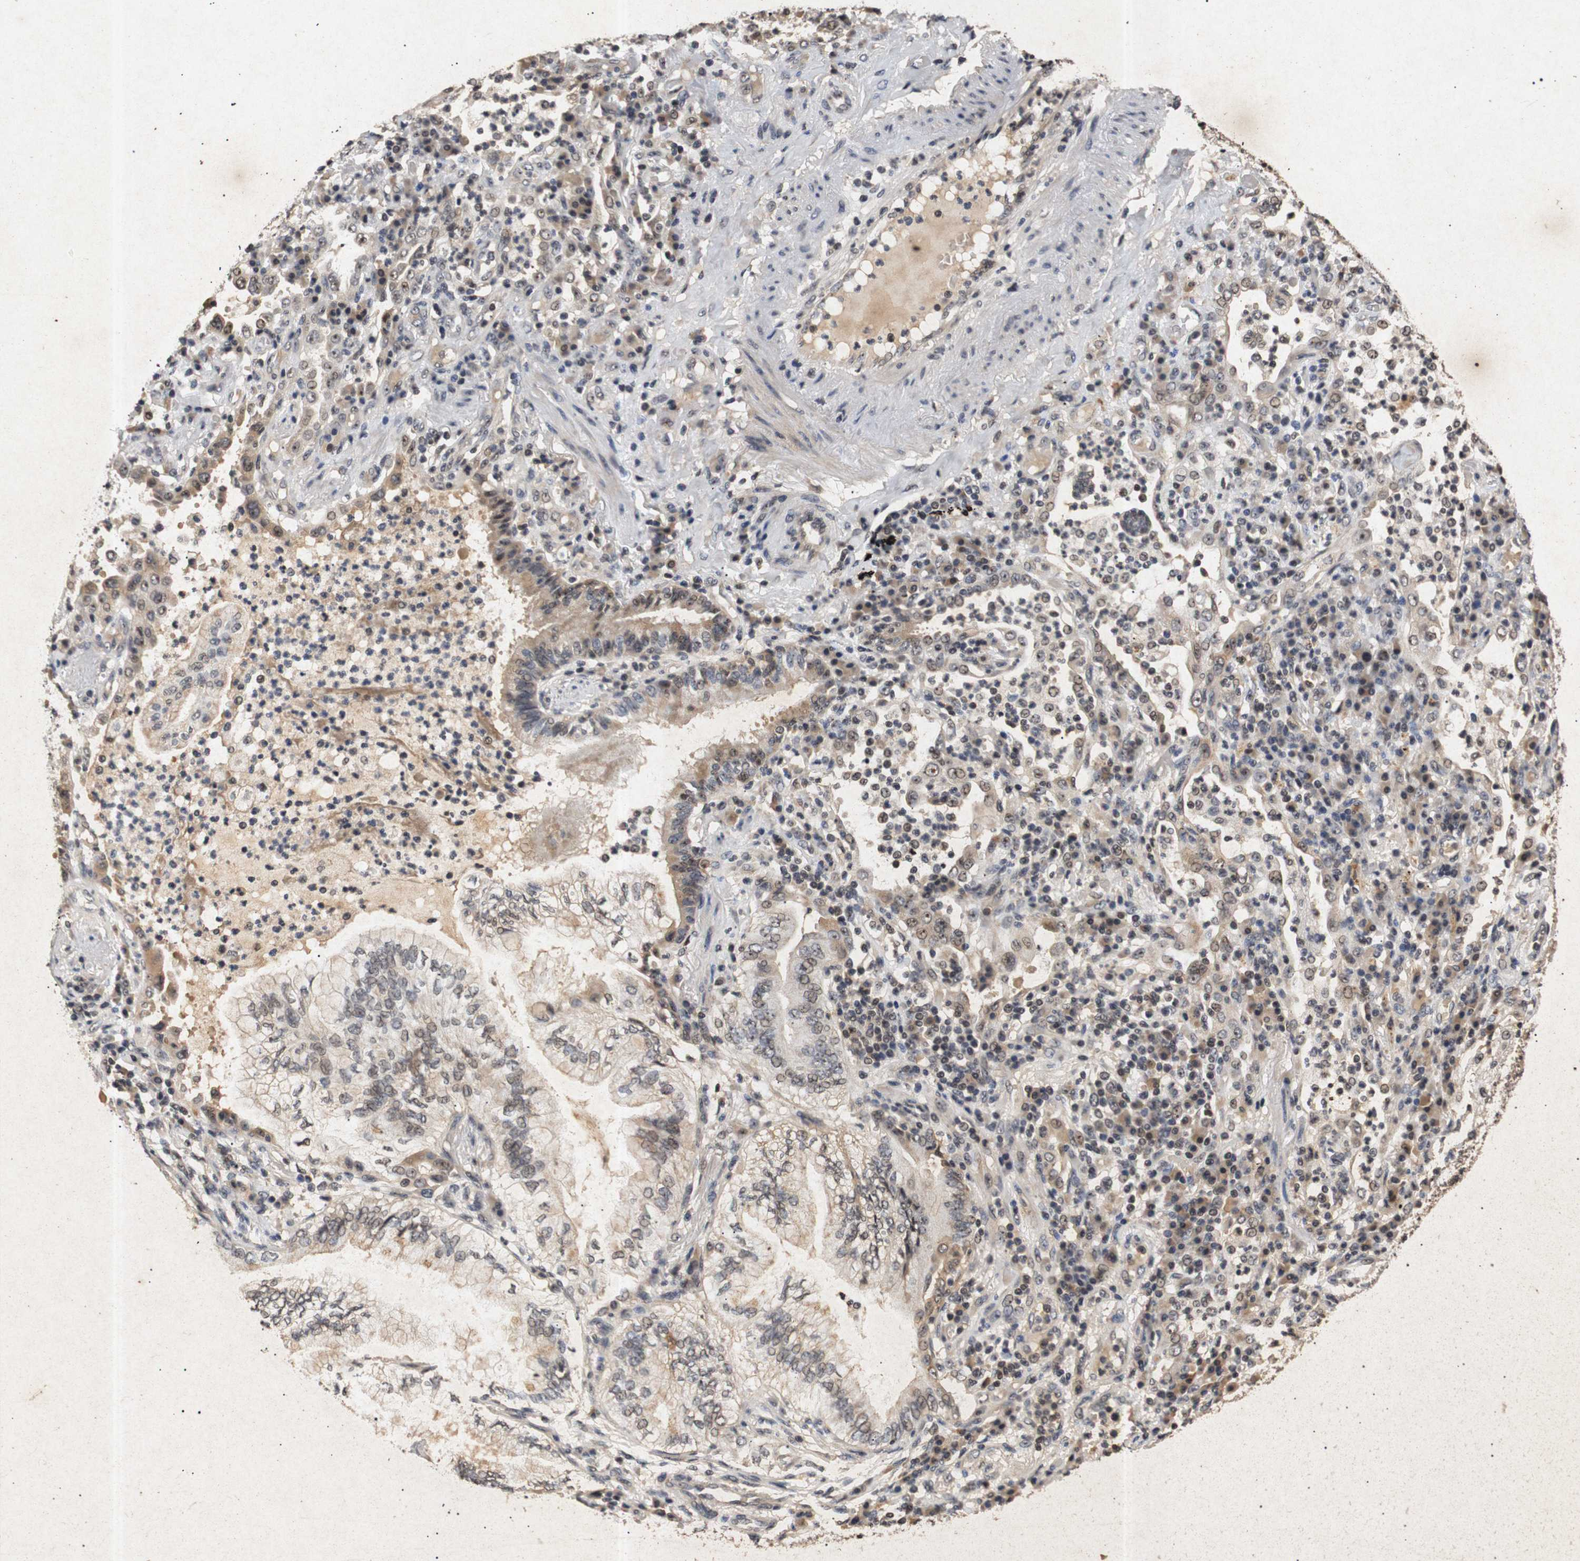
{"staining": {"intensity": "moderate", "quantity": "25%-75%", "location": "cytoplasmic/membranous,nuclear"}, "tissue": "lung cancer", "cell_type": "Tumor cells", "image_type": "cancer", "snomed": [{"axis": "morphology", "description": "Normal tissue, NOS"}, {"axis": "morphology", "description": "Adenocarcinoma, NOS"}, {"axis": "topography", "description": "Bronchus"}, {"axis": "topography", "description": "Lung"}], "caption": "Human lung cancer (adenocarcinoma) stained with a protein marker exhibits moderate staining in tumor cells.", "gene": "PARN", "patient": {"sex": "female", "age": 70}}